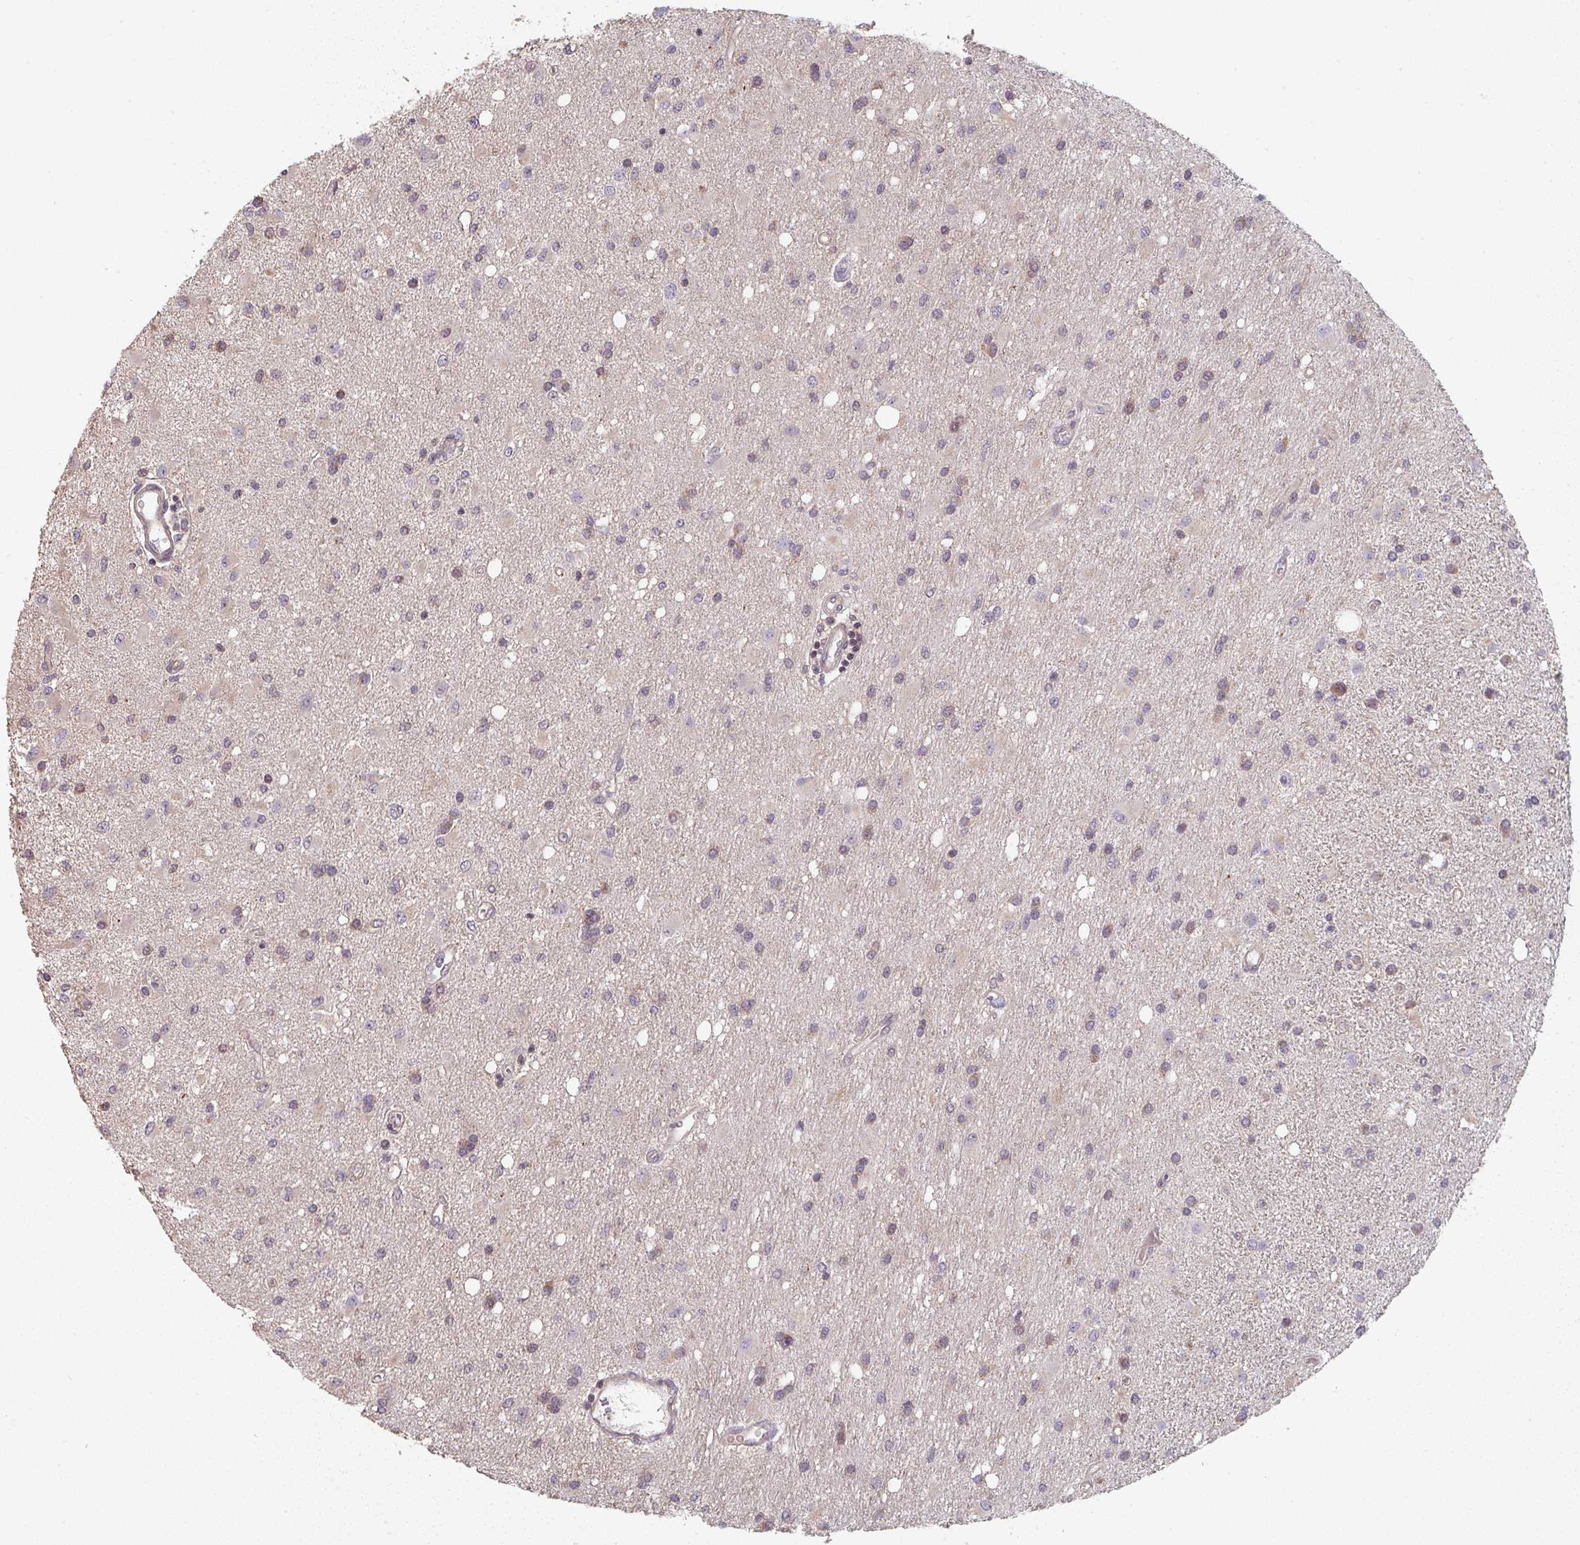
{"staining": {"intensity": "negative", "quantity": "none", "location": "none"}, "tissue": "glioma", "cell_type": "Tumor cells", "image_type": "cancer", "snomed": [{"axis": "morphology", "description": "Glioma, malignant, High grade"}, {"axis": "topography", "description": "Brain"}], "caption": "Glioma stained for a protein using immunohistochemistry (IHC) demonstrates no positivity tumor cells.", "gene": "RANGRF", "patient": {"sex": "male", "age": 67}}